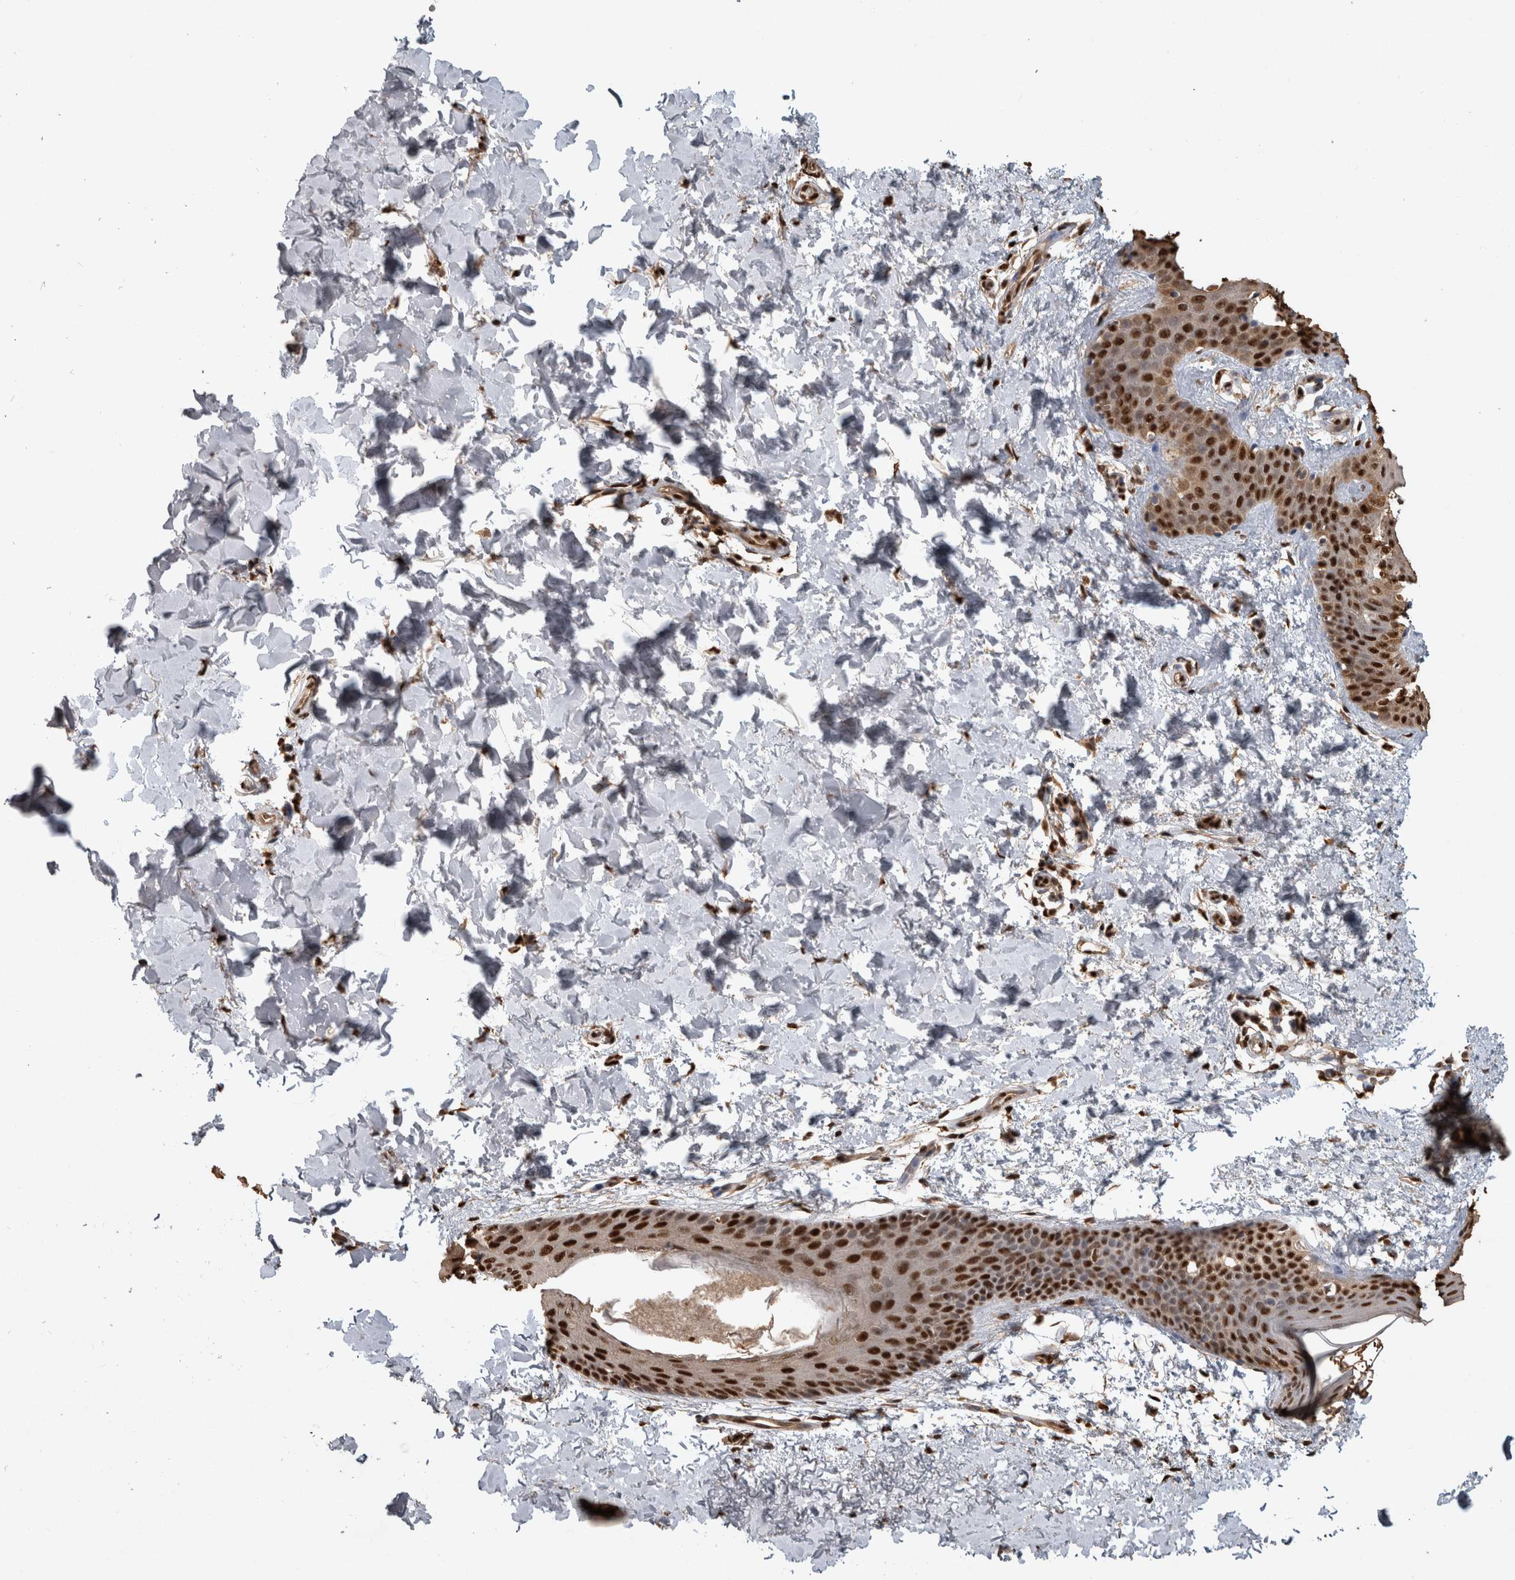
{"staining": {"intensity": "strong", "quantity": ">75%", "location": "nuclear"}, "tissue": "skin", "cell_type": "Fibroblasts", "image_type": "normal", "snomed": [{"axis": "morphology", "description": "Normal tissue, NOS"}, {"axis": "morphology", "description": "Neoplasm, benign, NOS"}, {"axis": "topography", "description": "Skin"}, {"axis": "topography", "description": "Soft tissue"}], "caption": "Strong nuclear protein expression is identified in about >75% of fibroblasts in skin.", "gene": "RAD50", "patient": {"sex": "male", "age": 26}}